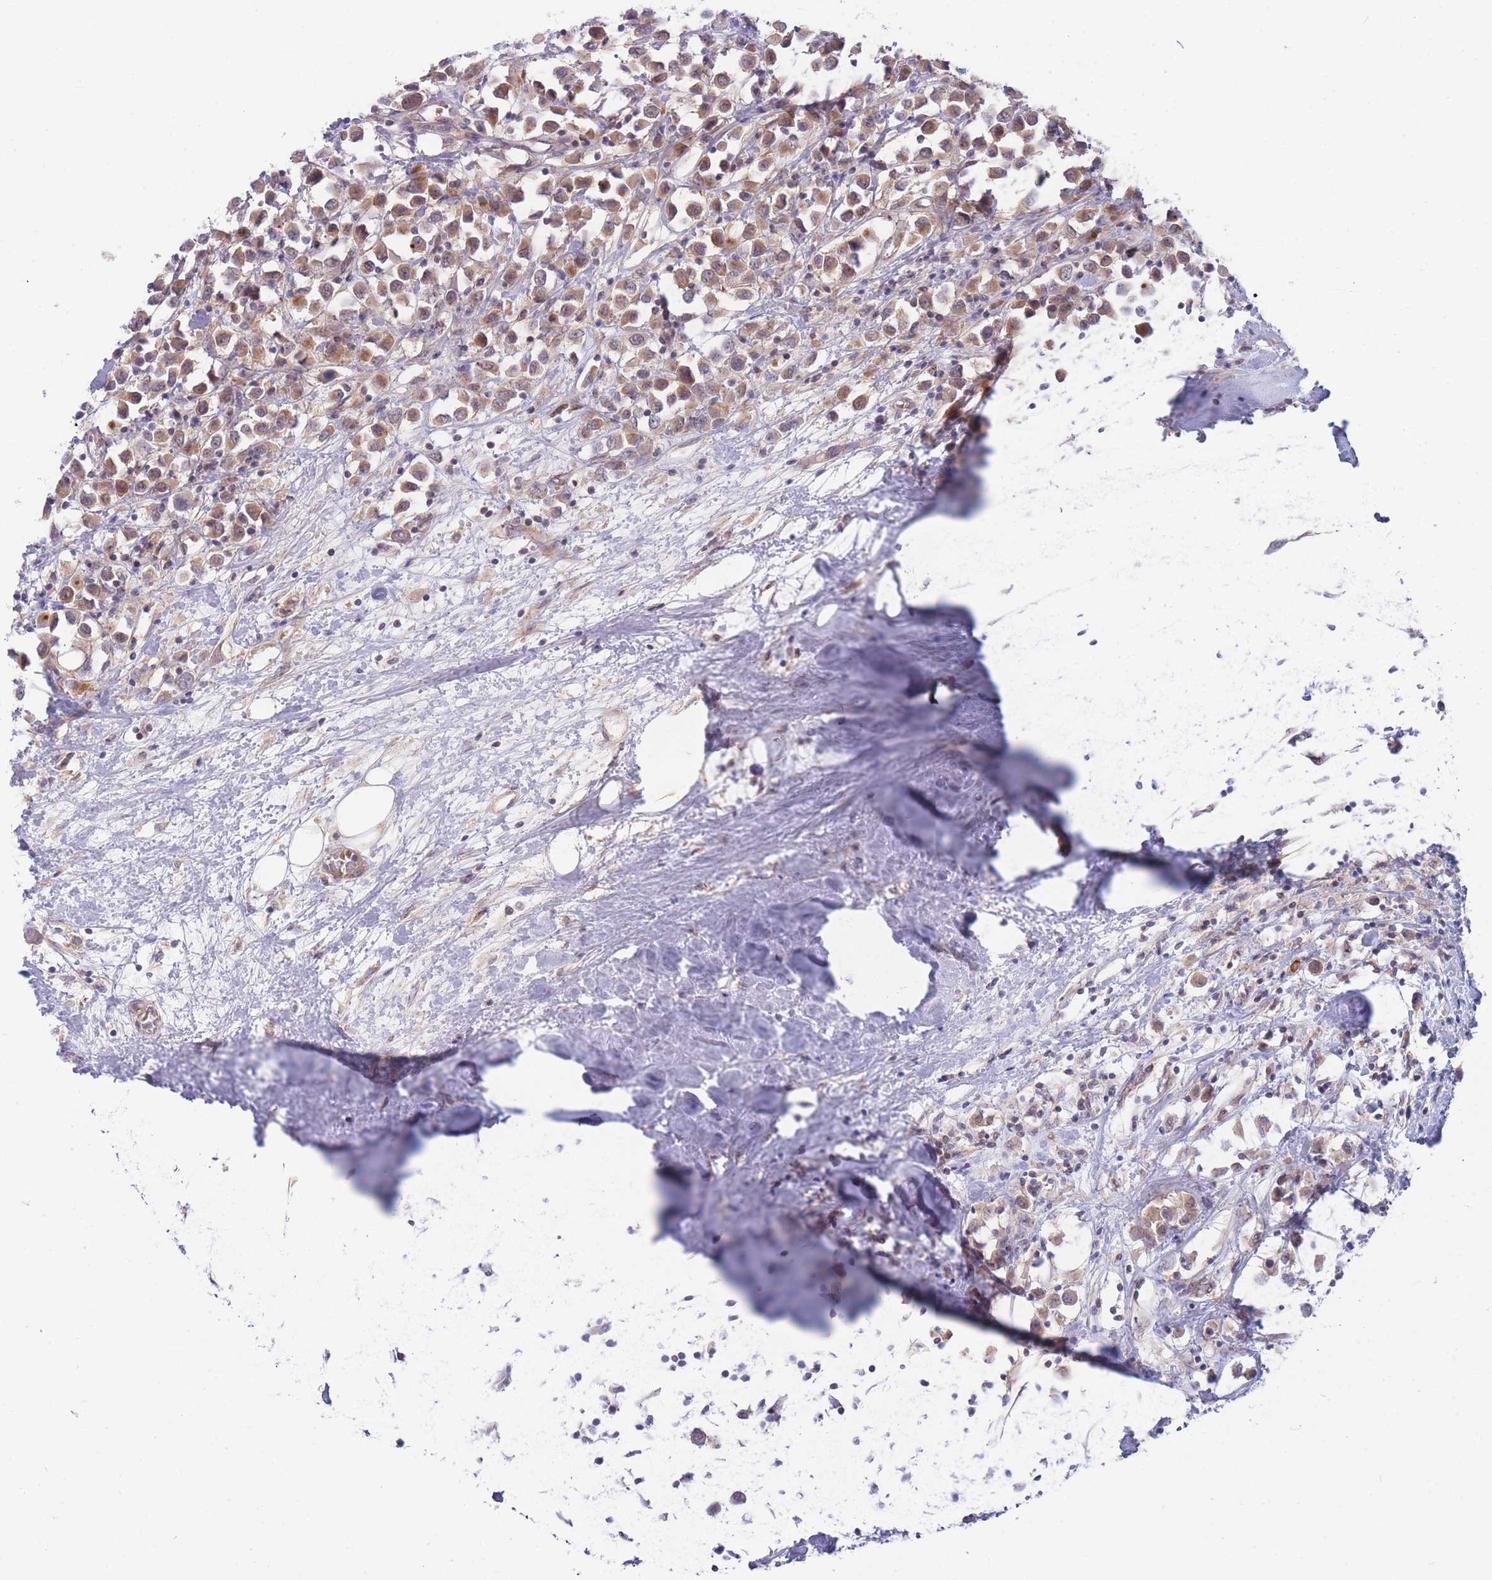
{"staining": {"intensity": "weak", "quantity": ">75%", "location": "cytoplasmic/membranous"}, "tissue": "breast cancer", "cell_type": "Tumor cells", "image_type": "cancer", "snomed": [{"axis": "morphology", "description": "Duct carcinoma"}, {"axis": "topography", "description": "Breast"}], "caption": "There is low levels of weak cytoplasmic/membranous expression in tumor cells of breast cancer, as demonstrated by immunohistochemical staining (brown color).", "gene": "APOL4", "patient": {"sex": "female", "age": 61}}